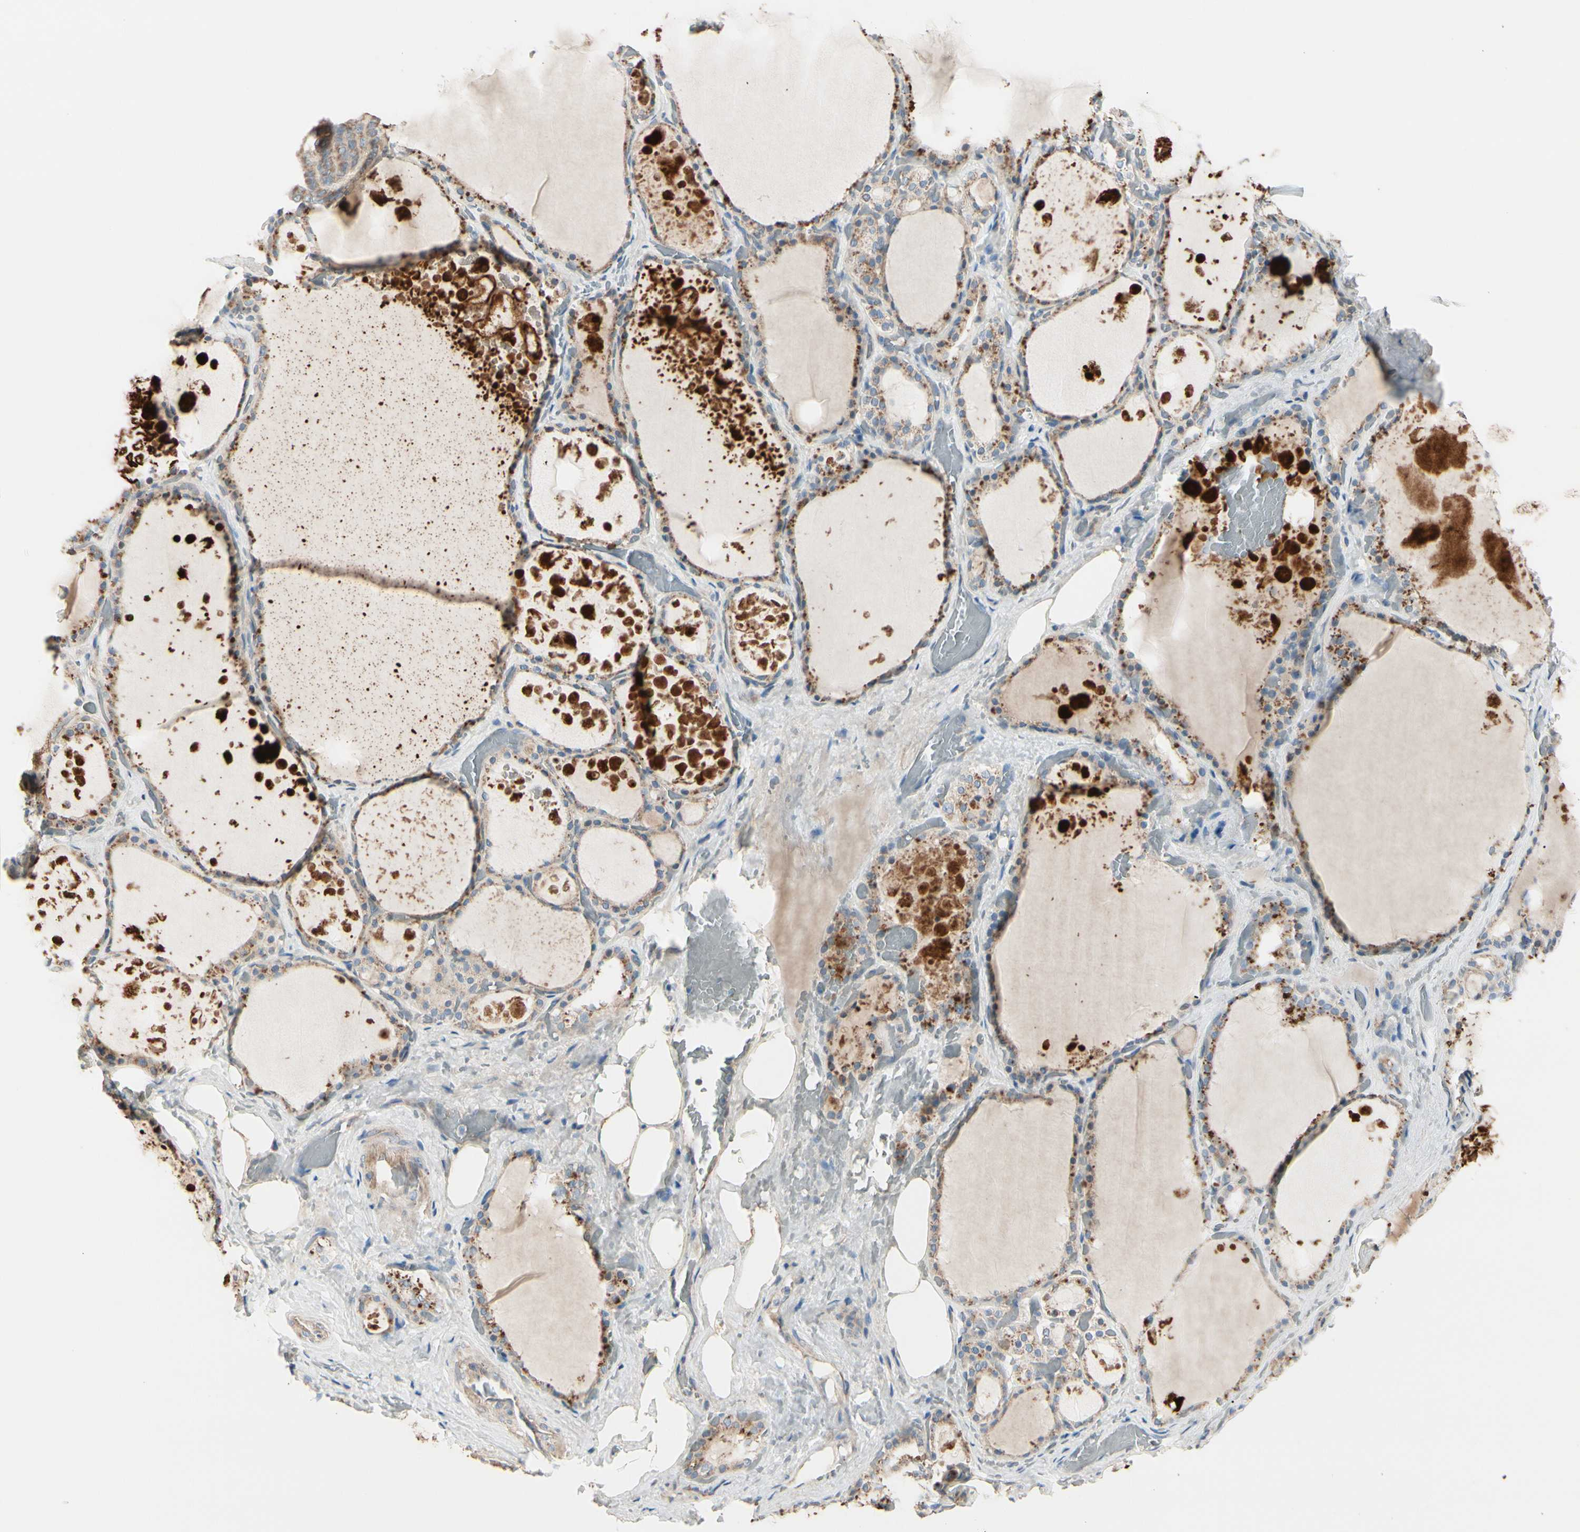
{"staining": {"intensity": "moderate", "quantity": ">75%", "location": "cytoplasmic/membranous"}, "tissue": "thyroid gland", "cell_type": "Glandular cells", "image_type": "normal", "snomed": [{"axis": "morphology", "description": "Normal tissue, NOS"}, {"axis": "topography", "description": "Thyroid gland"}], "caption": "Normal thyroid gland exhibits moderate cytoplasmic/membranous staining in about >75% of glandular cells Using DAB (brown) and hematoxylin (blue) stains, captured at high magnification using brightfield microscopy..", "gene": "EPHA3", "patient": {"sex": "male", "age": 61}}